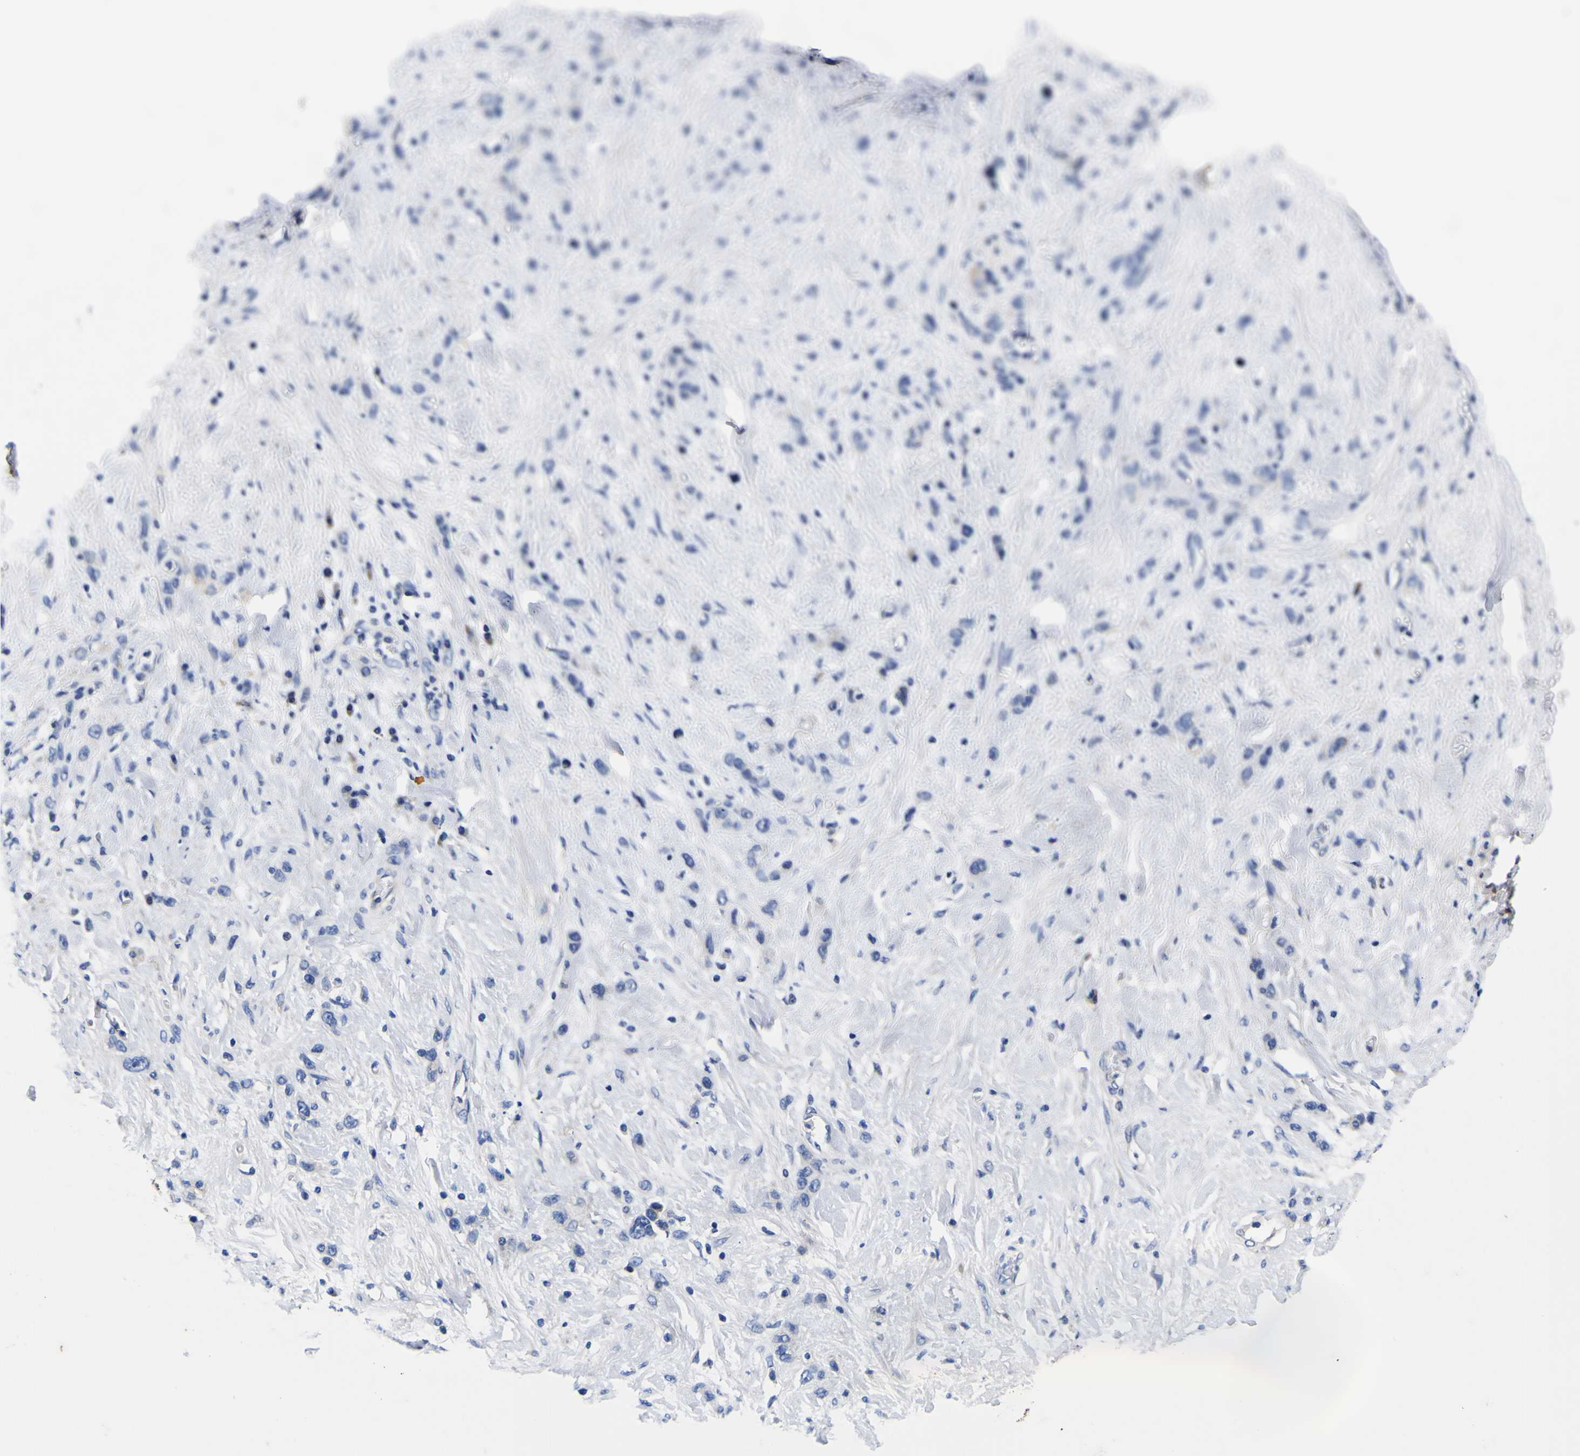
{"staining": {"intensity": "negative", "quantity": "none", "location": "none"}, "tissue": "stomach cancer", "cell_type": "Tumor cells", "image_type": "cancer", "snomed": [{"axis": "morphology", "description": "Adenocarcinoma, NOS"}, {"axis": "morphology", "description": "Adenocarcinoma, High grade"}, {"axis": "topography", "description": "Stomach, upper"}, {"axis": "topography", "description": "Stomach, lower"}], "caption": "Tumor cells are negative for protein expression in human high-grade adenocarcinoma (stomach).", "gene": "VASN", "patient": {"sex": "female", "age": 65}}